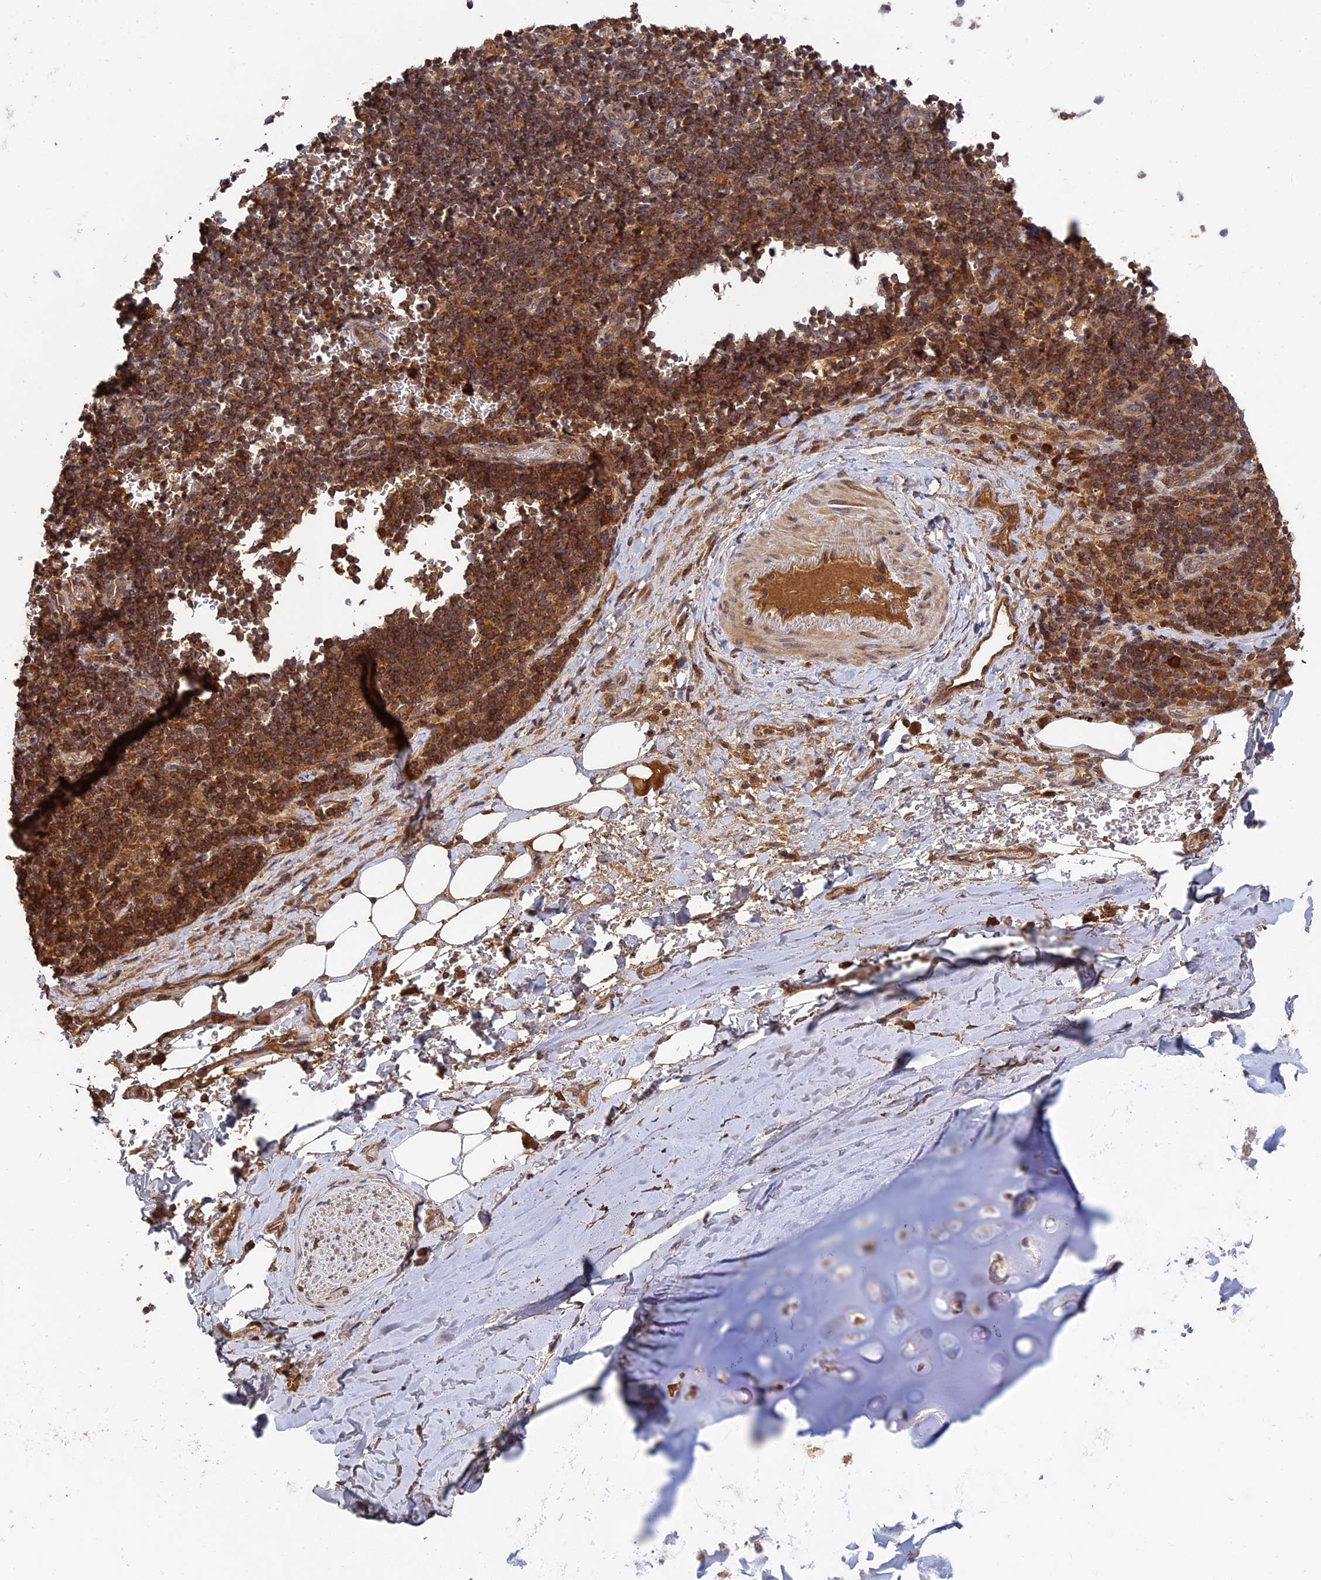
{"staining": {"intensity": "weak", "quantity": "25%-75%", "location": "cytoplasmic/membranous"}, "tissue": "soft tissue", "cell_type": "Chondrocytes", "image_type": "normal", "snomed": [{"axis": "morphology", "description": "Normal tissue, NOS"}, {"axis": "topography", "description": "Lymph node"}, {"axis": "topography", "description": "Cartilage tissue"}, {"axis": "topography", "description": "Bronchus"}], "caption": "Benign soft tissue exhibits weak cytoplasmic/membranous staining in approximately 25%-75% of chondrocytes, visualized by immunohistochemistry. Using DAB (brown) and hematoxylin (blue) stains, captured at high magnification using brightfield microscopy.", "gene": "RAB15", "patient": {"sex": "male", "age": 63}}